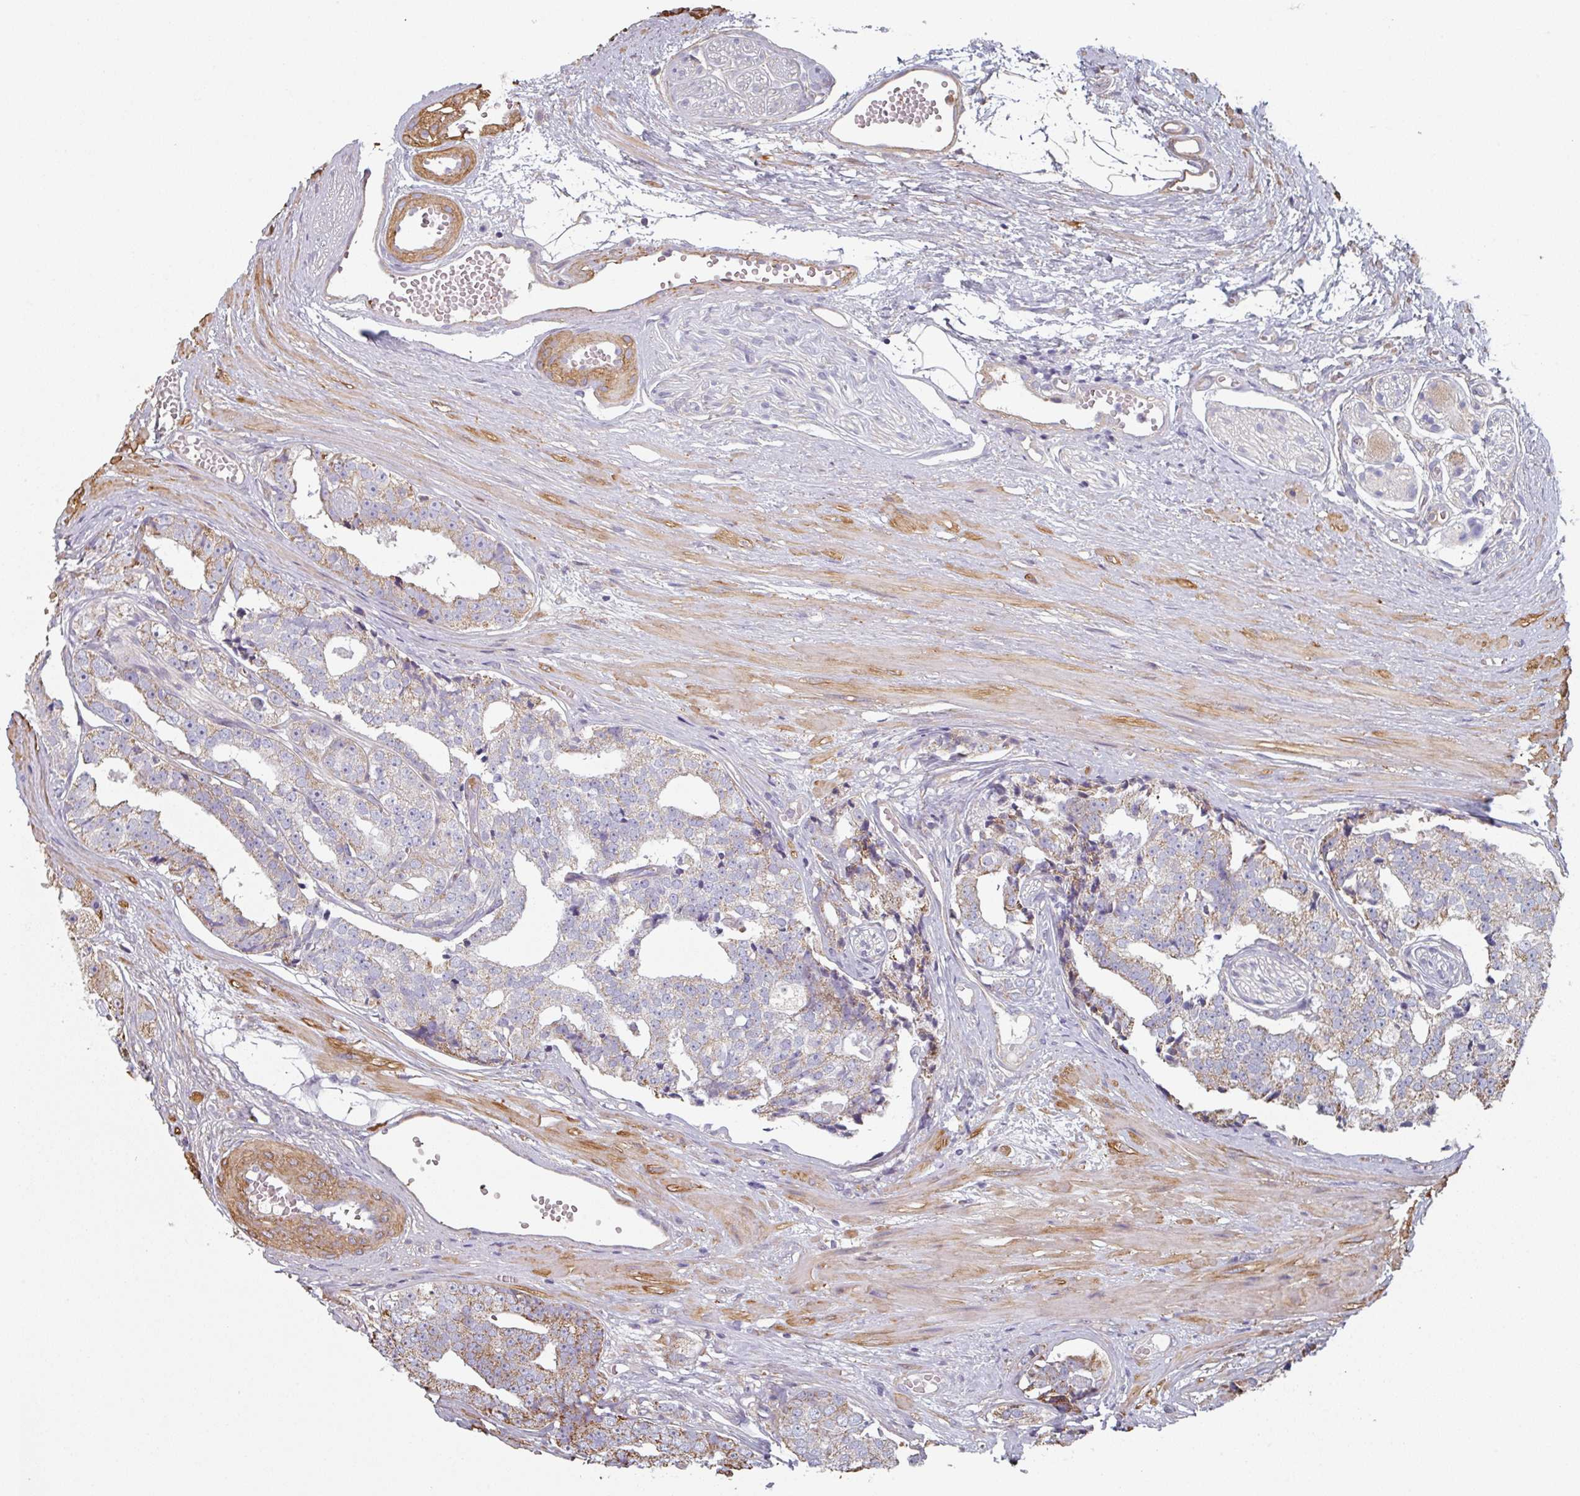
{"staining": {"intensity": "weak", "quantity": "25%-75%", "location": "cytoplasmic/membranous"}, "tissue": "prostate cancer", "cell_type": "Tumor cells", "image_type": "cancer", "snomed": [{"axis": "morphology", "description": "Adenocarcinoma, High grade"}, {"axis": "topography", "description": "Prostate"}], "caption": "Immunohistochemistry (IHC) (DAB) staining of human prostate cancer displays weak cytoplasmic/membranous protein expression in about 25%-75% of tumor cells.", "gene": "GSTA4", "patient": {"sex": "male", "age": 71}}